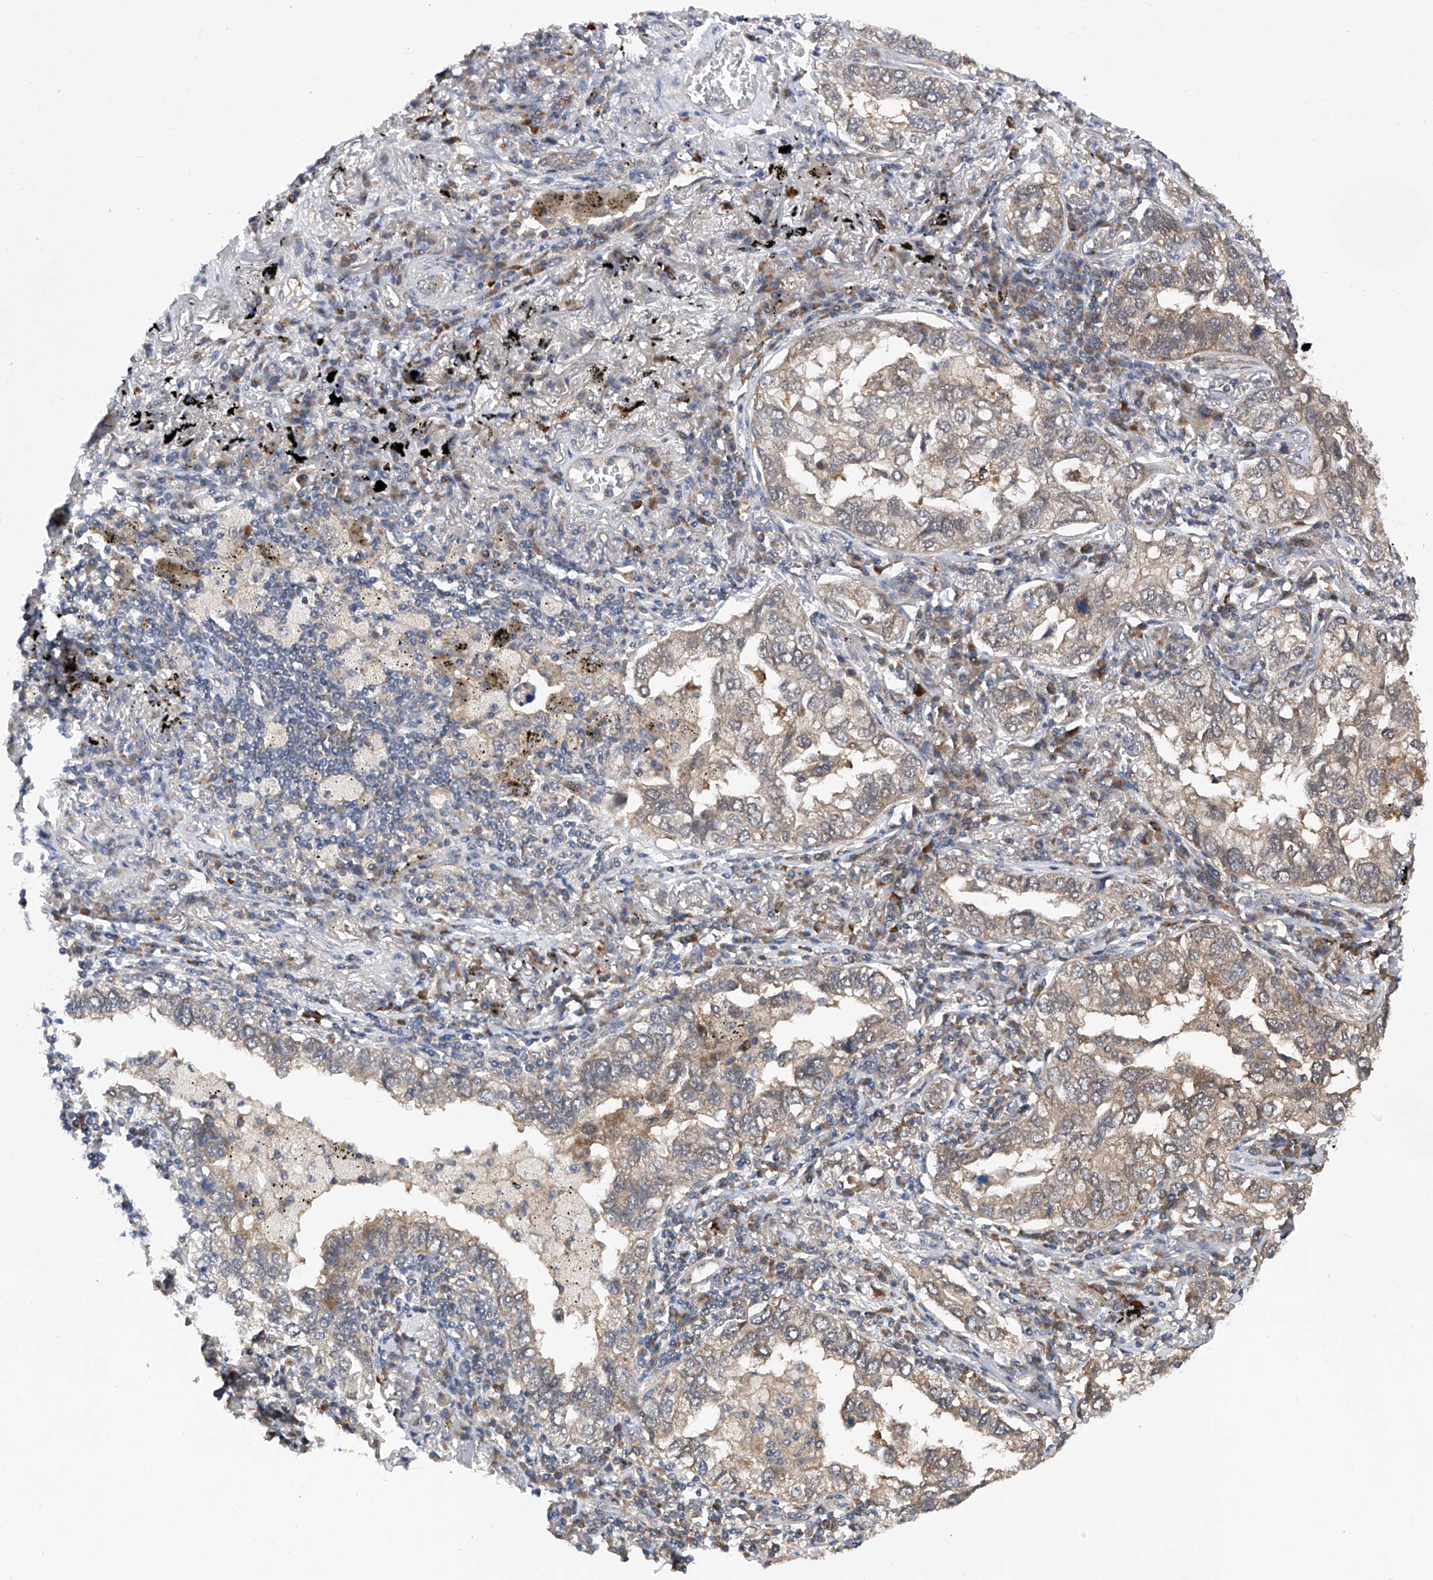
{"staining": {"intensity": "weak", "quantity": ">75%", "location": "cytoplasmic/membranous"}, "tissue": "lung cancer", "cell_type": "Tumor cells", "image_type": "cancer", "snomed": [{"axis": "morphology", "description": "Adenocarcinoma, NOS"}, {"axis": "topography", "description": "Lung"}], "caption": "Immunohistochemical staining of human adenocarcinoma (lung) demonstrates low levels of weak cytoplasmic/membranous protein staining in approximately >75% of tumor cells. Nuclei are stained in blue.", "gene": "USP45", "patient": {"sex": "male", "age": 65}}